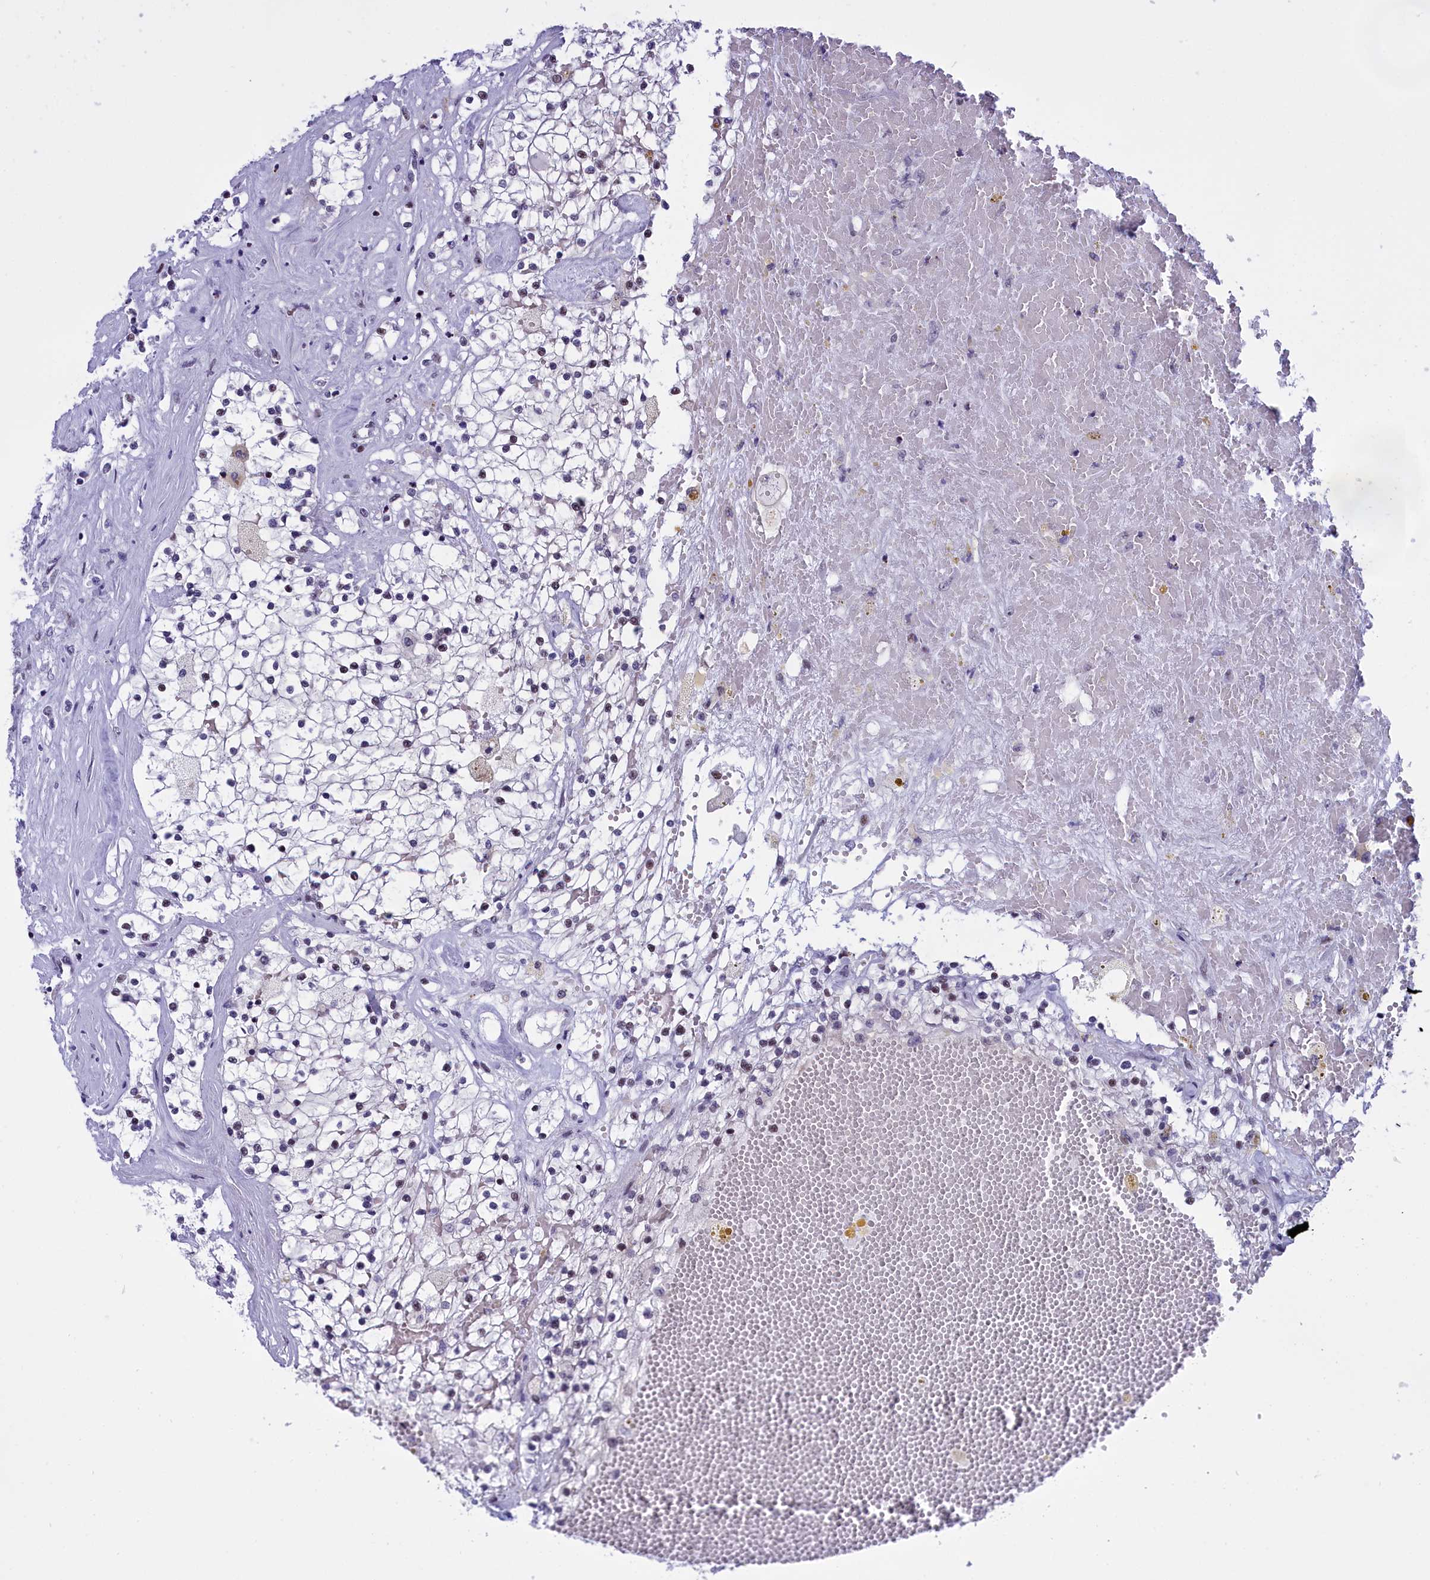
{"staining": {"intensity": "weak", "quantity": "<25%", "location": "nuclear"}, "tissue": "renal cancer", "cell_type": "Tumor cells", "image_type": "cancer", "snomed": [{"axis": "morphology", "description": "Normal tissue, NOS"}, {"axis": "morphology", "description": "Adenocarcinoma, NOS"}, {"axis": "topography", "description": "Kidney"}], "caption": "Immunohistochemistry (IHC) micrograph of neoplastic tissue: renal cancer (adenocarcinoma) stained with DAB displays no significant protein expression in tumor cells. Brightfield microscopy of IHC stained with DAB (3,3'-diaminobenzidine) (brown) and hematoxylin (blue), captured at high magnification.", "gene": "SPIRE2", "patient": {"sex": "male", "age": 68}}